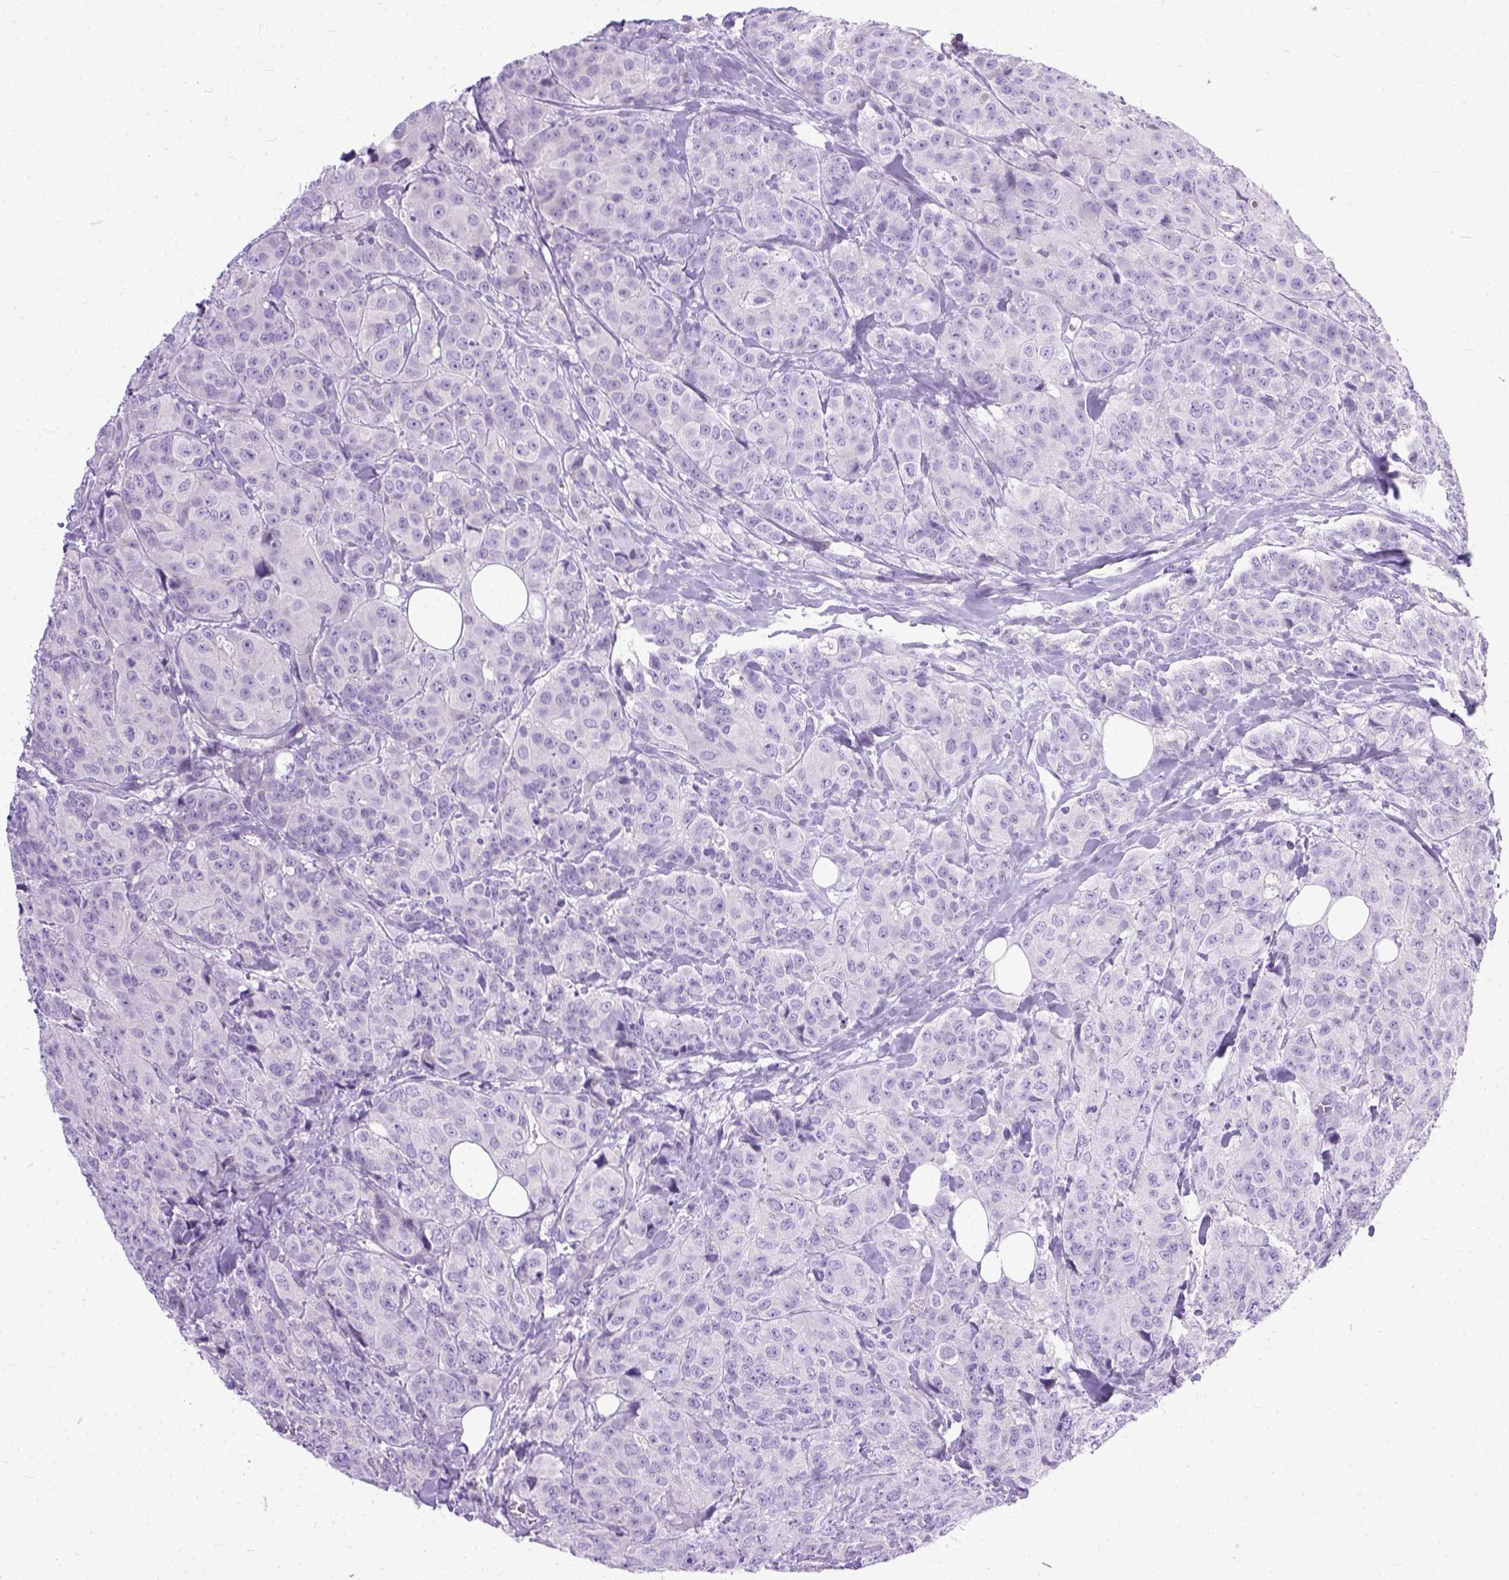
{"staining": {"intensity": "negative", "quantity": "none", "location": "none"}, "tissue": "breast cancer", "cell_type": "Tumor cells", "image_type": "cancer", "snomed": [{"axis": "morphology", "description": "Duct carcinoma"}, {"axis": "topography", "description": "Breast"}], "caption": "Tumor cells are negative for protein expression in human breast intraductal carcinoma.", "gene": "PLK5", "patient": {"sex": "female", "age": 43}}